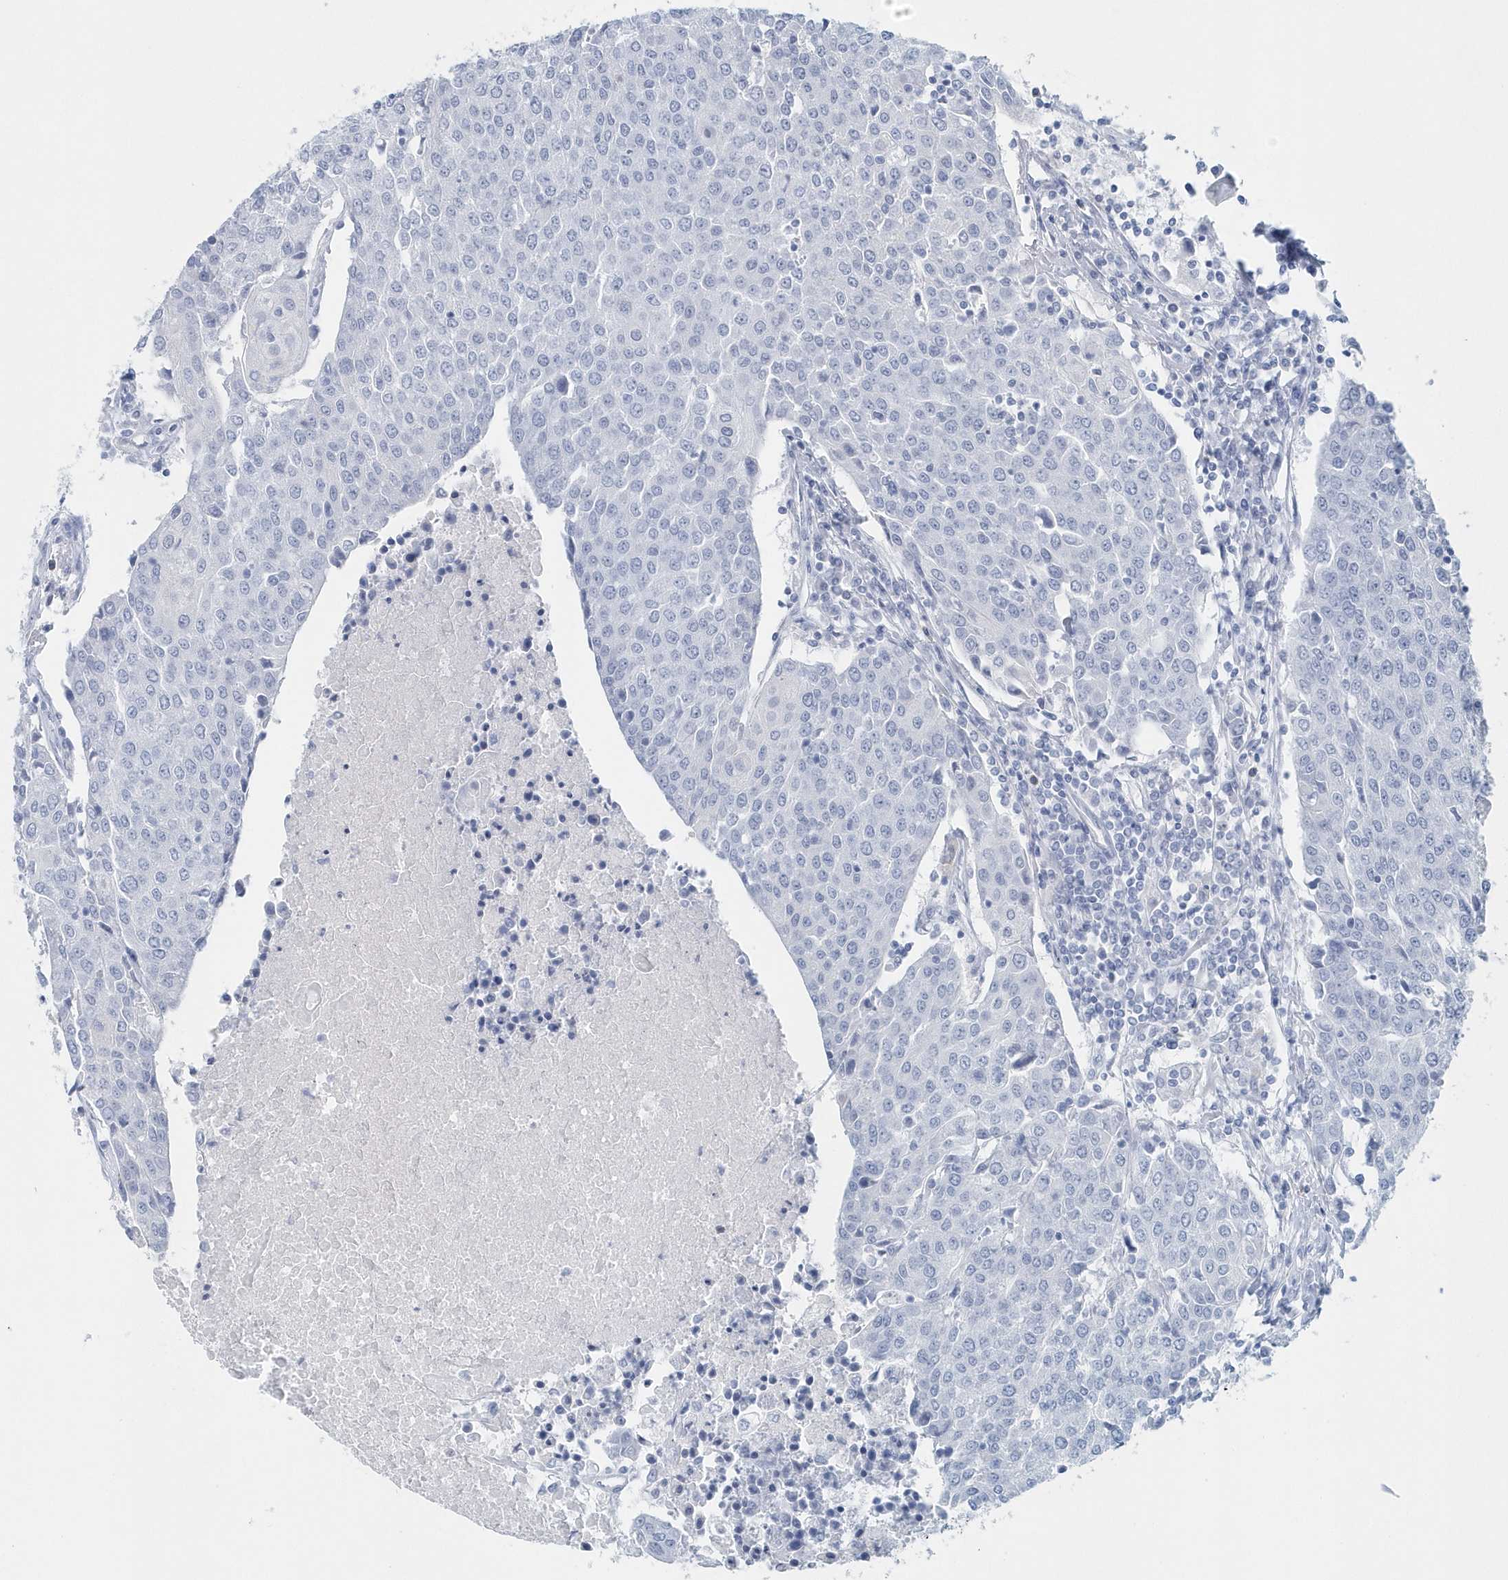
{"staining": {"intensity": "negative", "quantity": "none", "location": "none"}, "tissue": "urothelial cancer", "cell_type": "Tumor cells", "image_type": "cancer", "snomed": [{"axis": "morphology", "description": "Urothelial carcinoma, High grade"}, {"axis": "topography", "description": "Urinary bladder"}], "caption": "An immunohistochemistry (IHC) photomicrograph of high-grade urothelial carcinoma is shown. There is no staining in tumor cells of high-grade urothelial carcinoma.", "gene": "PTPRO", "patient": {"sex": "female", "age": 85}}